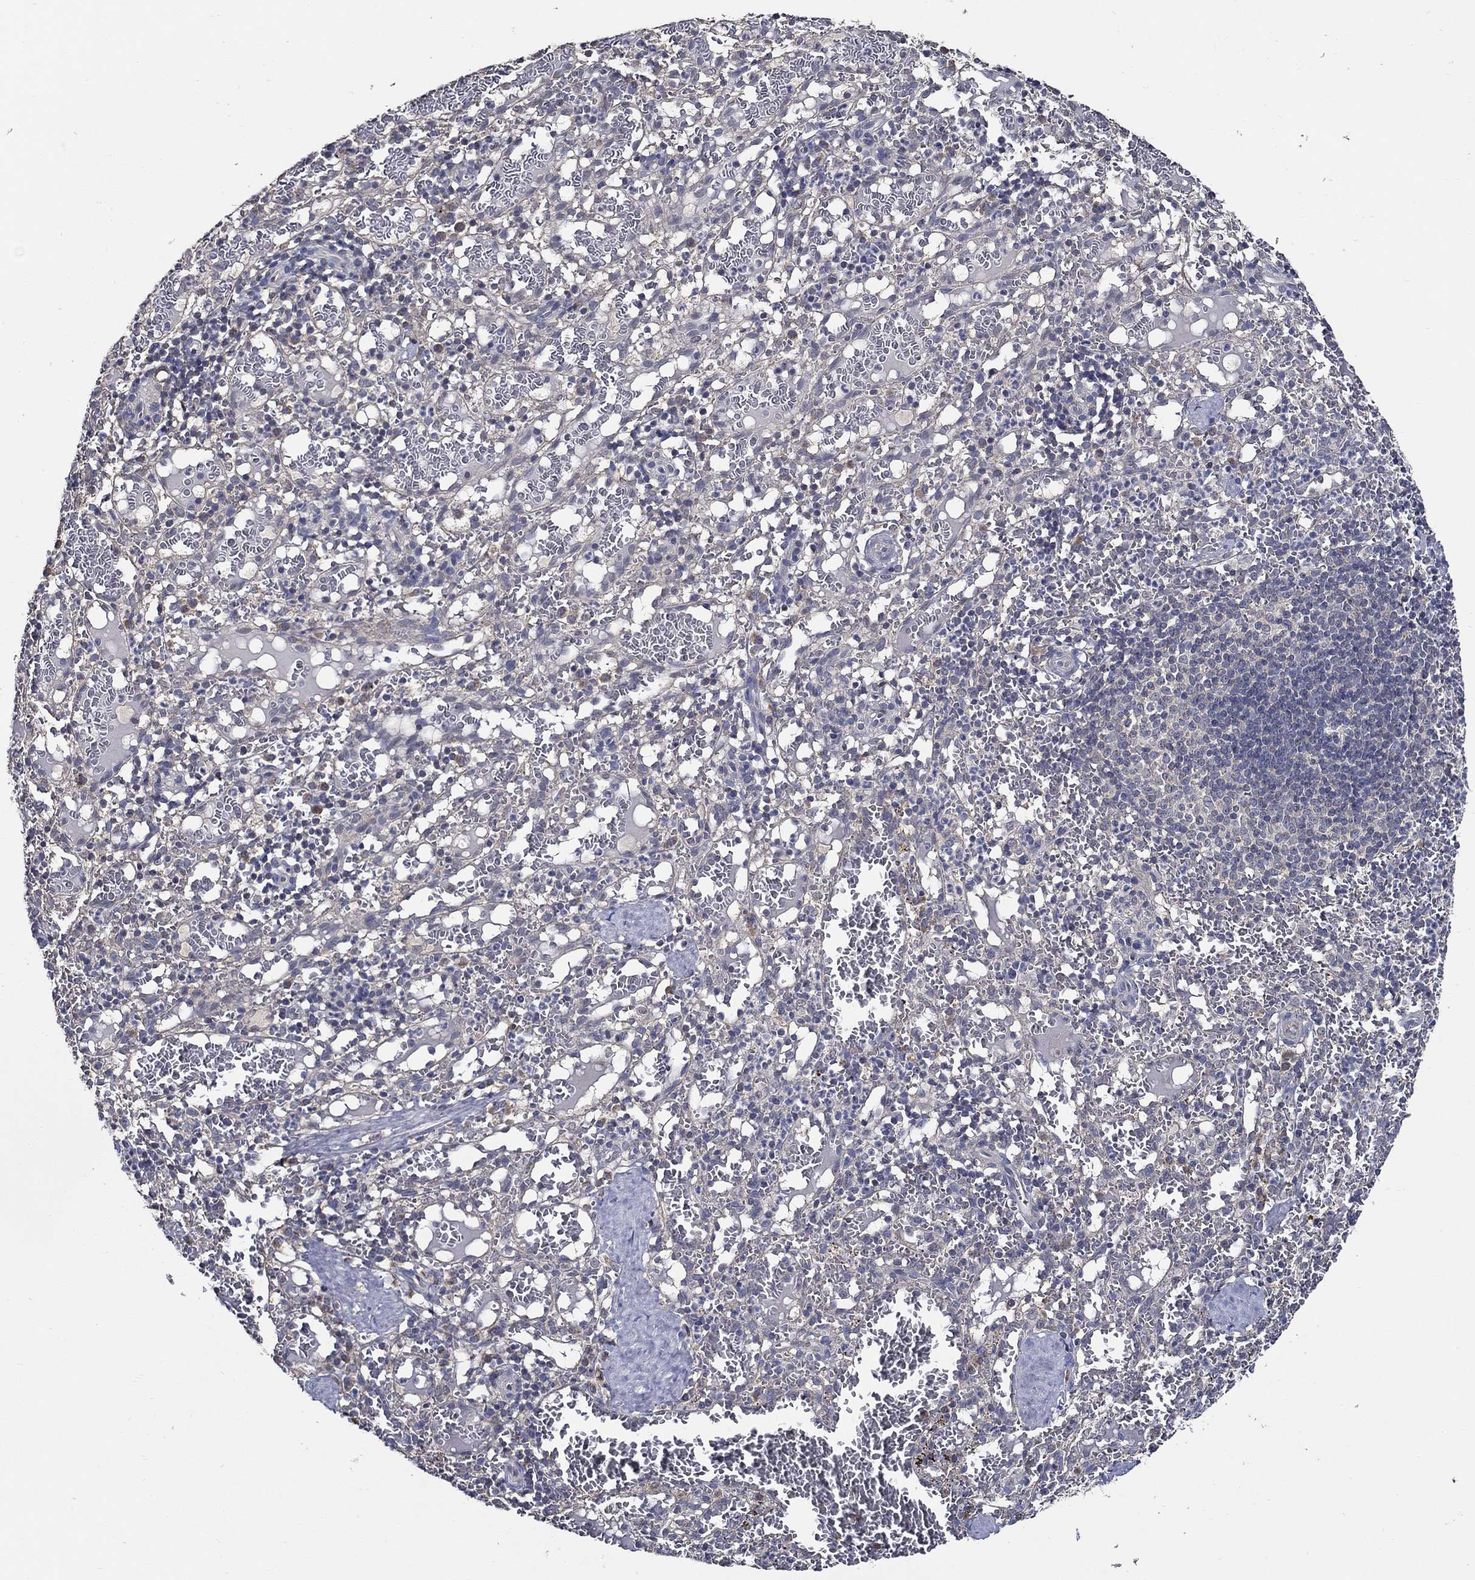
{"staining": {"intensity": "negative", "quantity": "none", "location": "none"}, "tissue": "spleen", "cell_type": "Cells in red pulp", "image_type": "normal", "snomed": [{"axis": "morphology", "description": "Normal tissue, NOS"}, {"axis": "topography", "description": "Spleen"}], "caption": "Immunohistochemical staining of normal spleen demonstrates no significant expression in cells in red pulp. (Brightfield microscopy of DAB immunohistochemistry at high magnification).", "gene": "WDR53", "patient": {"sex": "male", "age": 11}}